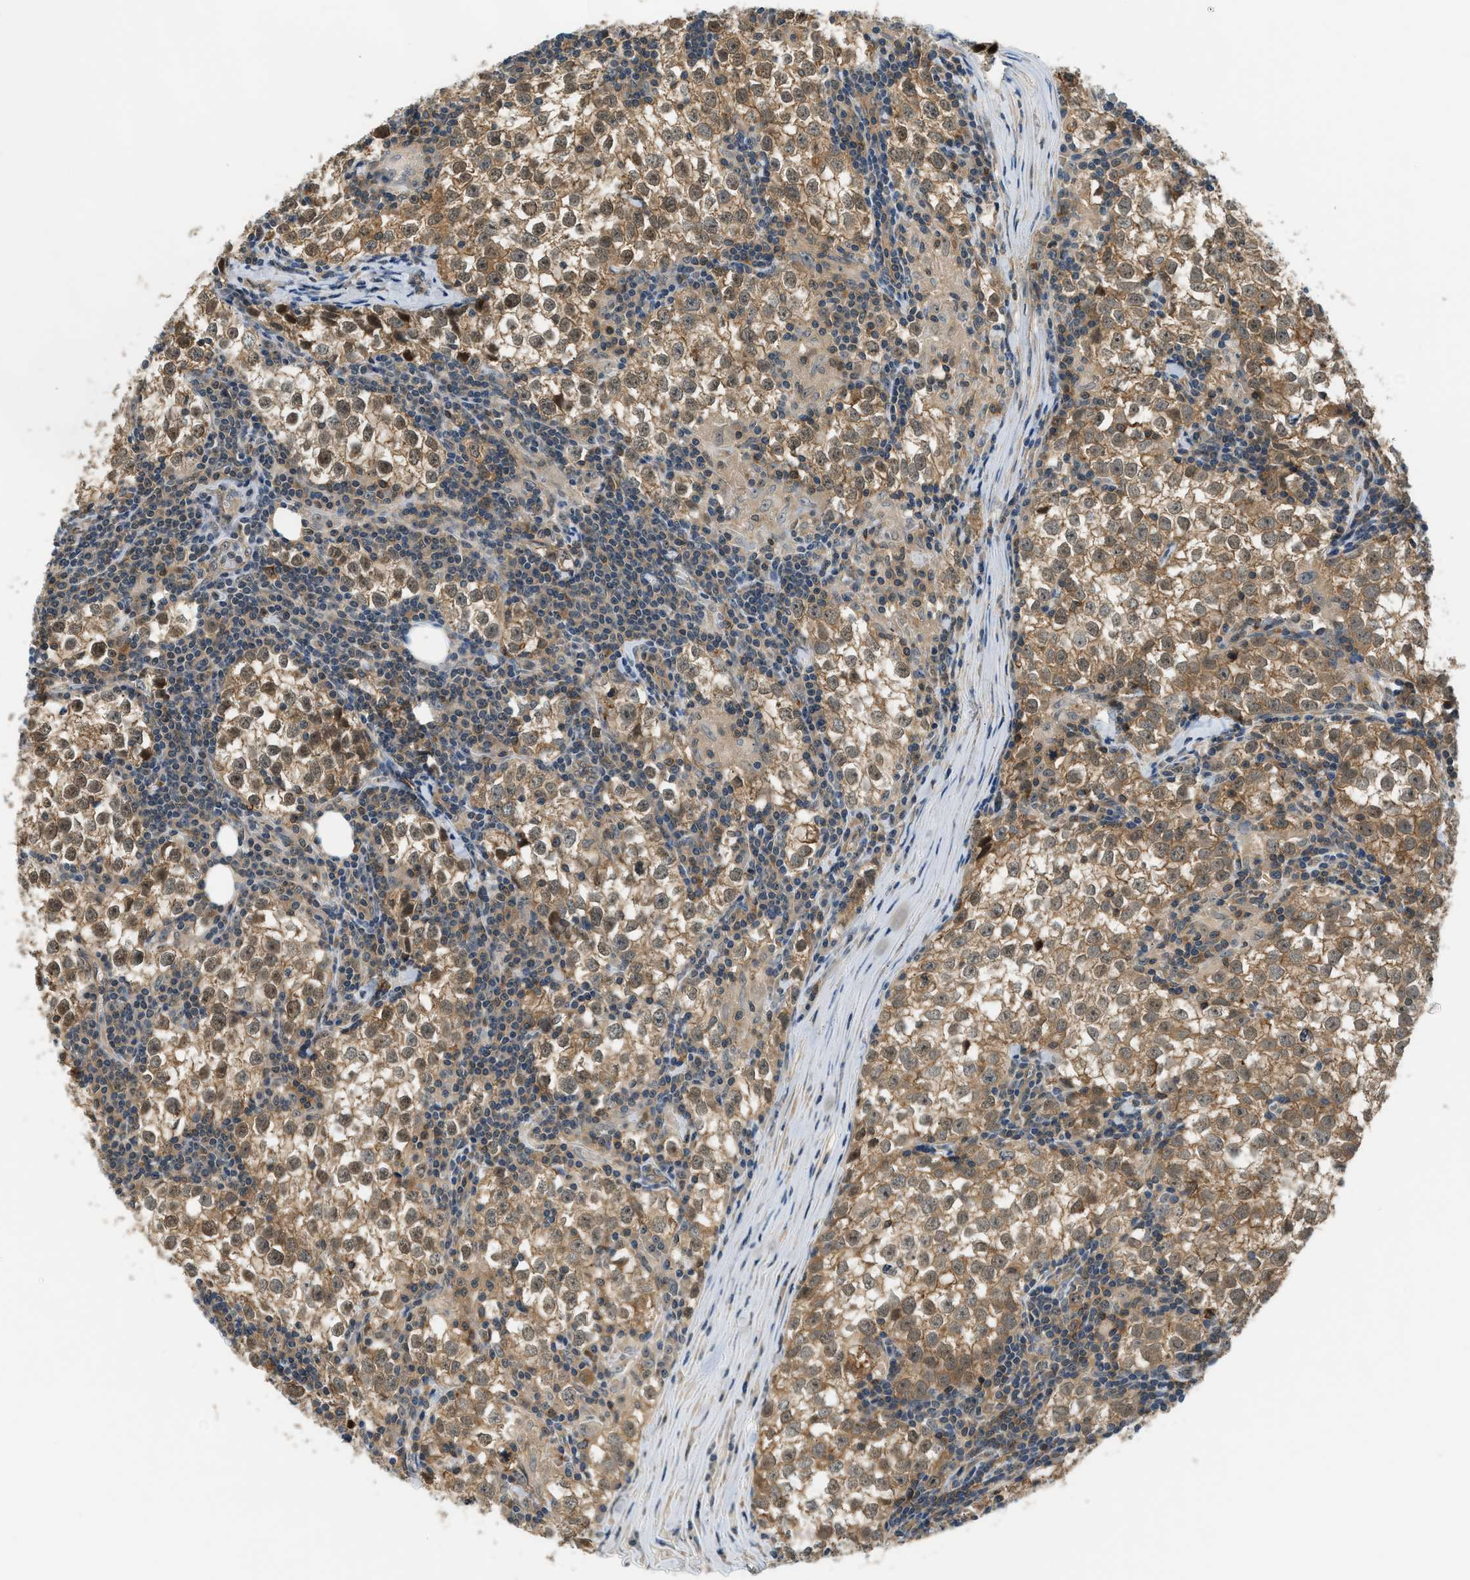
{"staining": {"intensity": "moderate", "quantity": ">75%", "location": "cytoplasmic/membranous"}, "tissue": "testis cancer", "cell_type": "Tumor cells", "image_type": "cancer", "snomed": [{"axis": "morphology", "description": "Seminoma, NOS"}, {"axis": "morphology", "description": "Carcinoma, Embryonal, NOS"}, {"axis": "topography", "description": "Testis"}], "caption": "Immunohistochemical staining of human testis cancer shows medium levels of moderate cytoplasmic/membranous protein expression in approximately >75% of tumor cells.", "gene": "CBLB", "patient": {"sex": "male", "age": 36}}